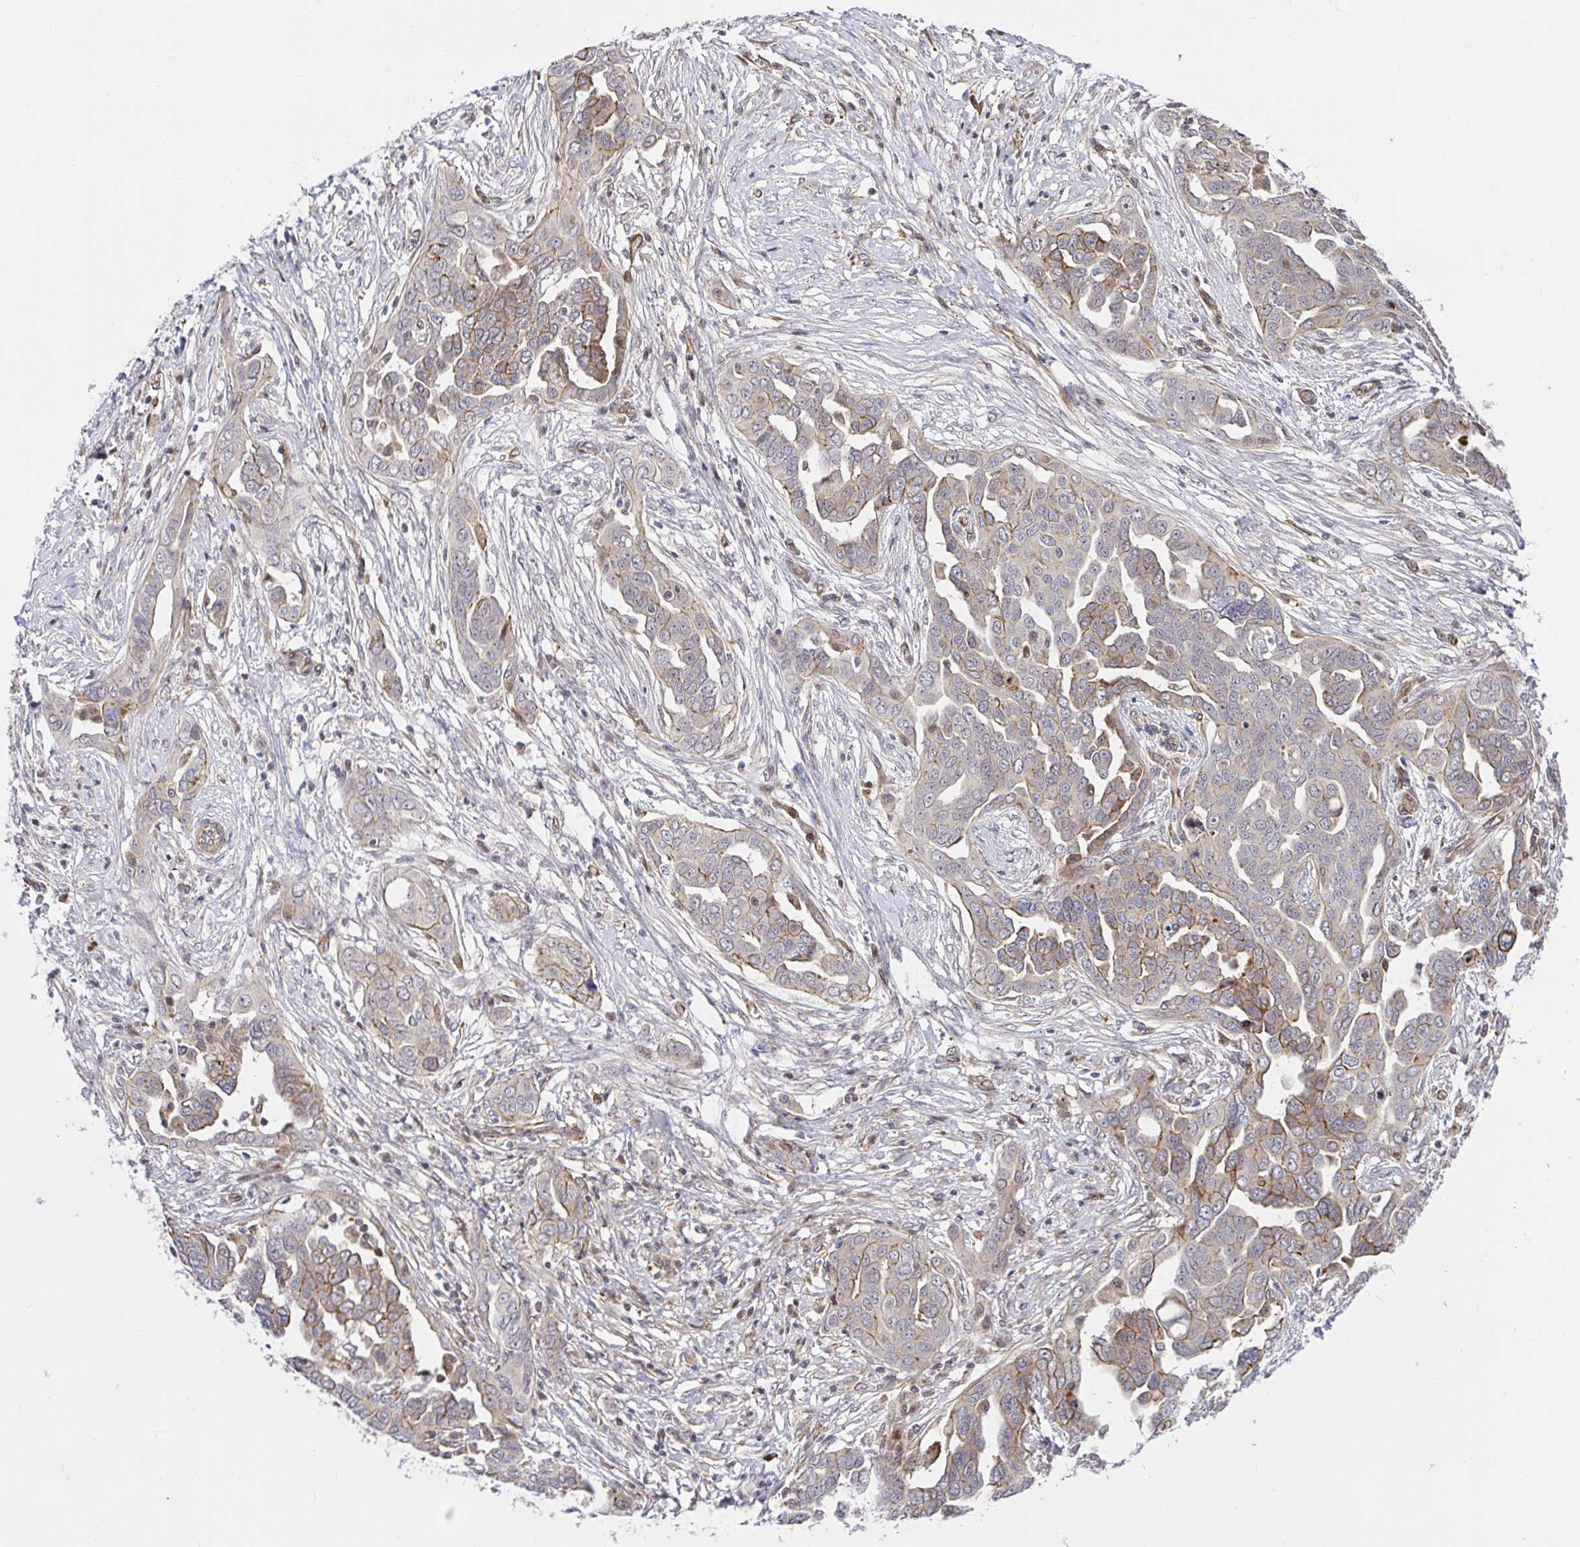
{"staining": {"intensity": "weak", "quantity": "25%-75%", "location": "cytoplasmic/membranous"}, "tissue": "ovarian cancer", "cell_type": "Tumor cells", "image_type": "cancer", "snomed": [{"axis": "morphology", "description": "Cystadenocarcinoma, serous, NOS"}, {"axis": "topography", "description": "Ovary"}], "caption": "A micrograph showing weak cytoplasmic/membranous positivity in about 25%-75% of tumor cells in serous cystadenocarcinoma (ovarian), as visualized by brown immunohistochemical staining.", "gene": "TRIM55", "patient": {"sex": "female", "age": 59}}